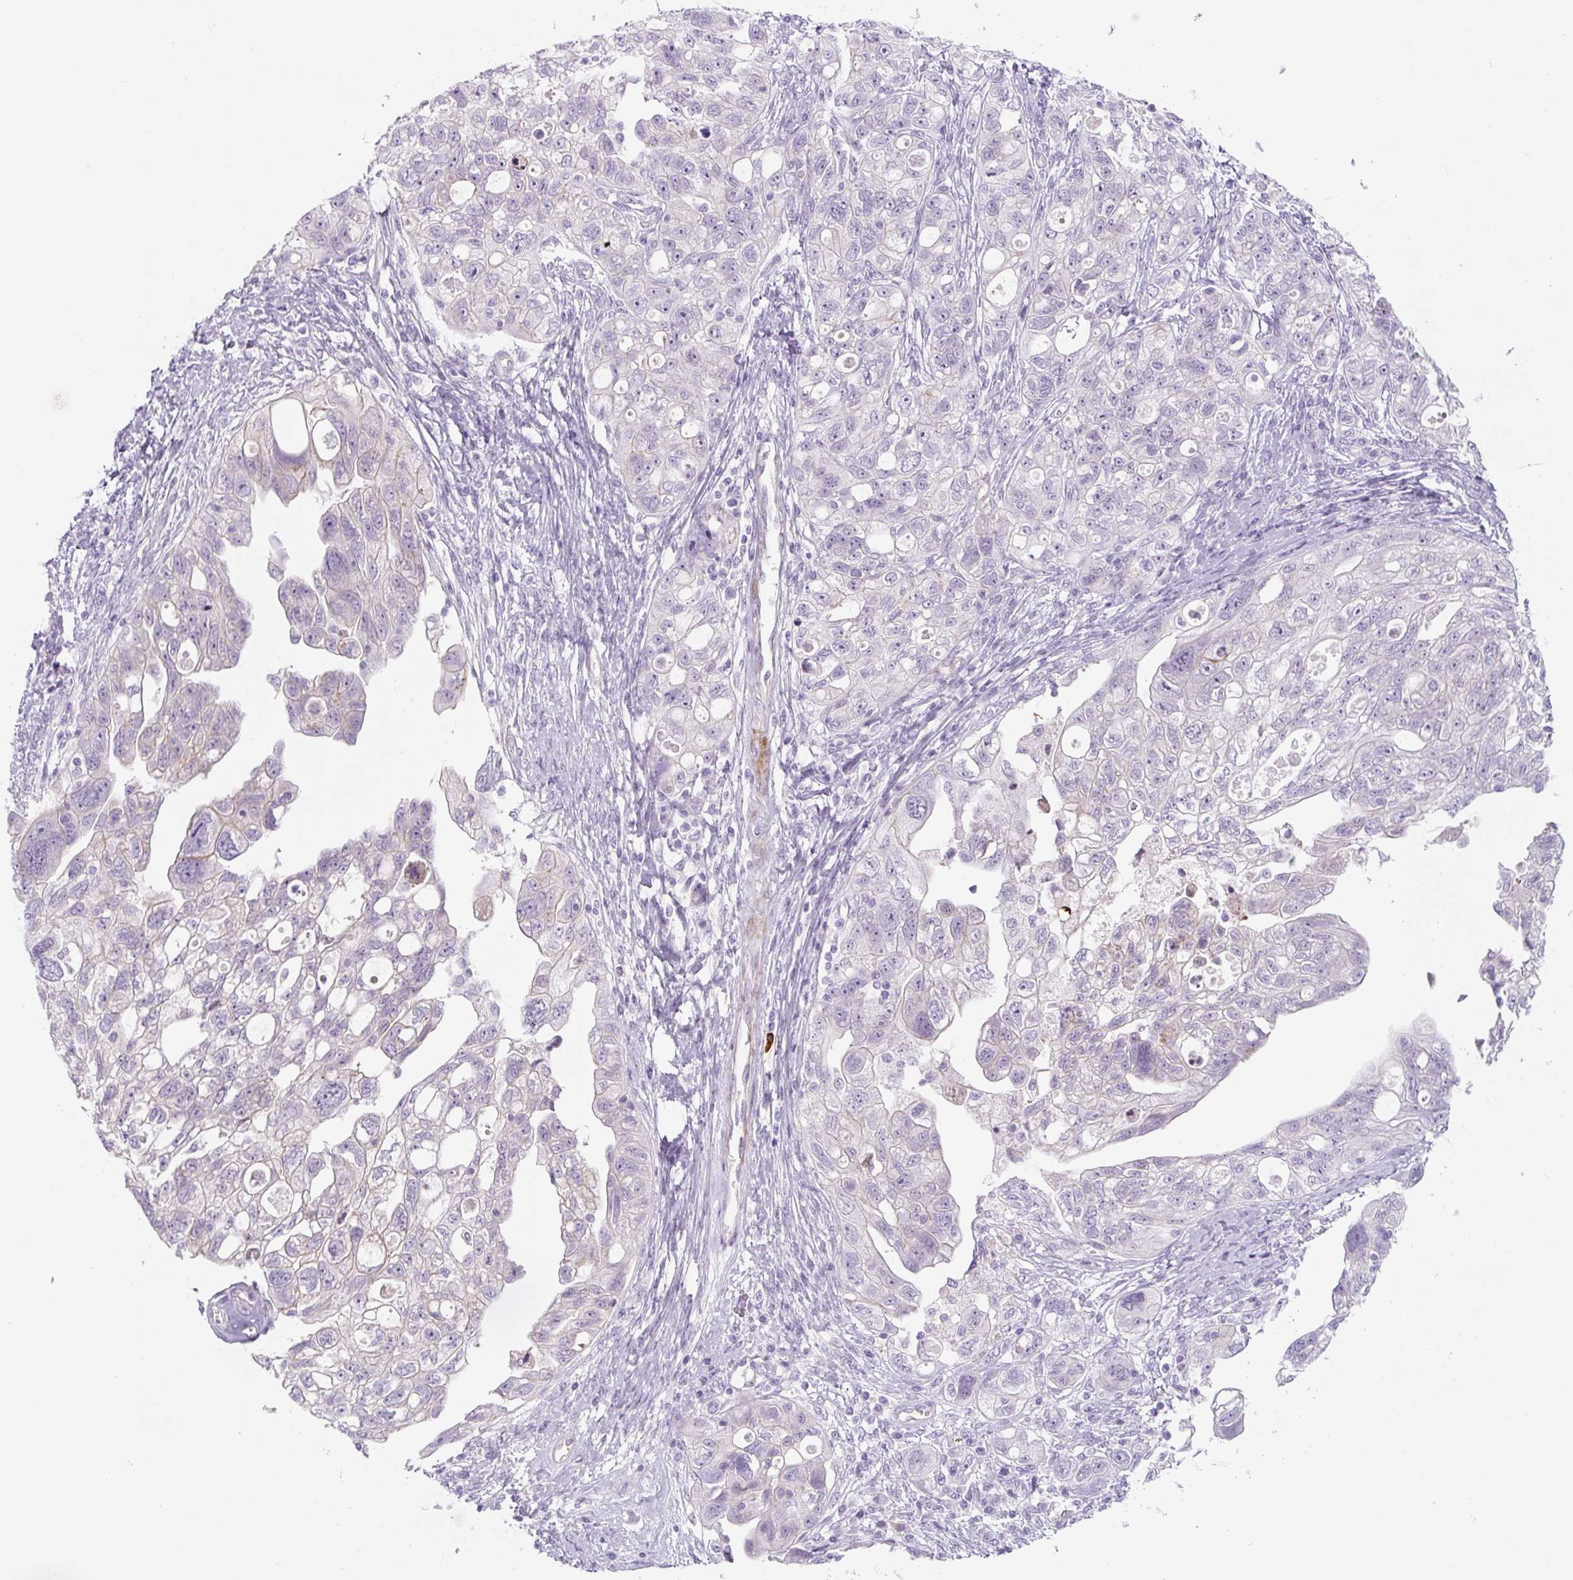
{"staining": {"intensity": "negative", "quantity": "none", "location": "none"}, "tissue": "ovarian cancer", "cell_type": "Tumor cells", "image_type": "cancer", "snomed": [{"axis": "morphology", "description": "Carcinoma, NOS"}, {"axis": "morphology", "description": "Cystadenocarcinoma, serous, NOS"}, {"axis": "topography", "description": "Ovary"}], "caption": "Ovarian cancer (carcinoma) stained for a protein using IHC reveals no staining tumor cells.", "gene": "PRM1", "patient": {"sex": "female", "age": 69}}